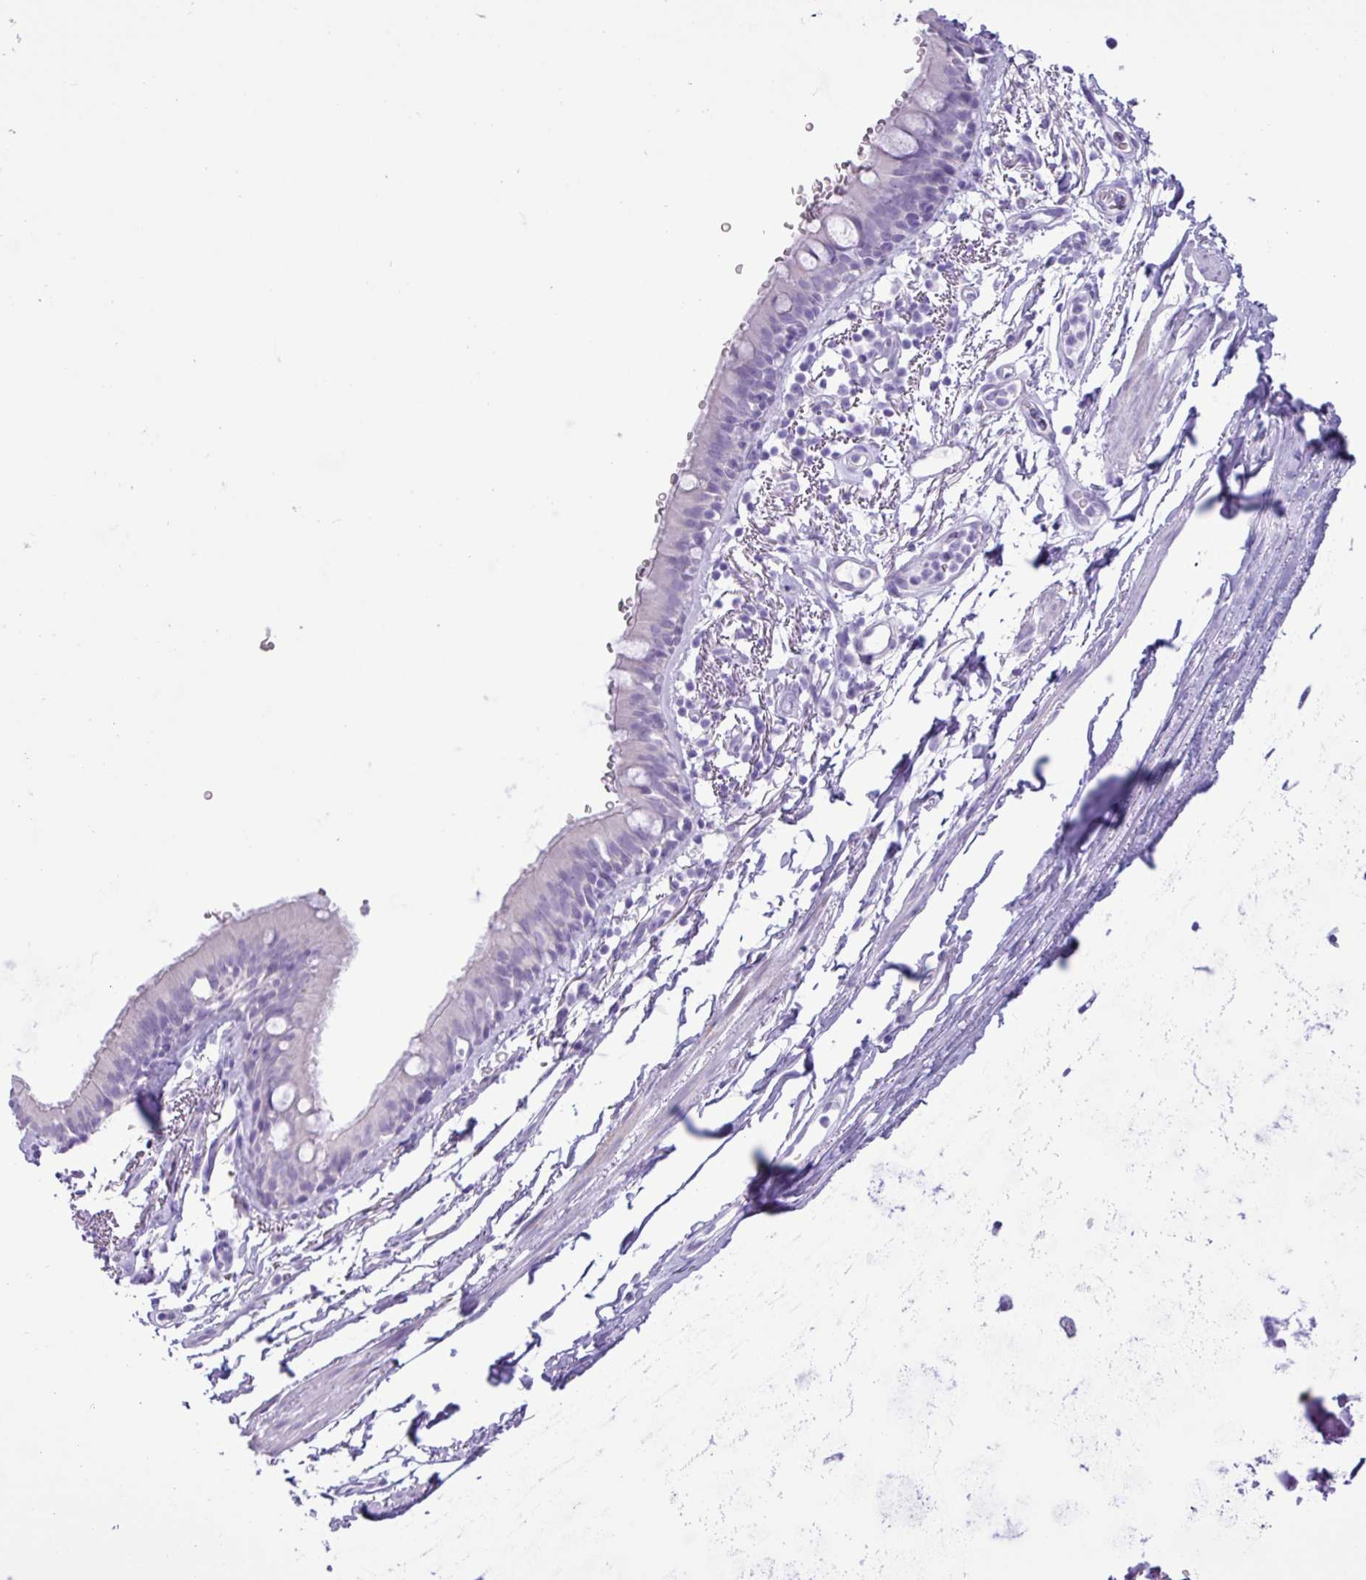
{"staining": {"intensity": "negative", "quantity": "none", "location": "none"}, "tissue": "bronchus", "cell_type": "Respiratory epithelial cells", "image_type": "normal", "snomed": [{"axis": "morphology", "description": "Normal tissue, NOS"}, {"axis": "topography", "description": "Bronchus"}], "caption": "Immunohistochemistry photomicrograph of unremarkable bronchus stained for a protein (brown), which exhibits no staining in respiratory epithelial cells.", "gene": "CKMT2", "patient": {"sex": "male", "age": 67}}